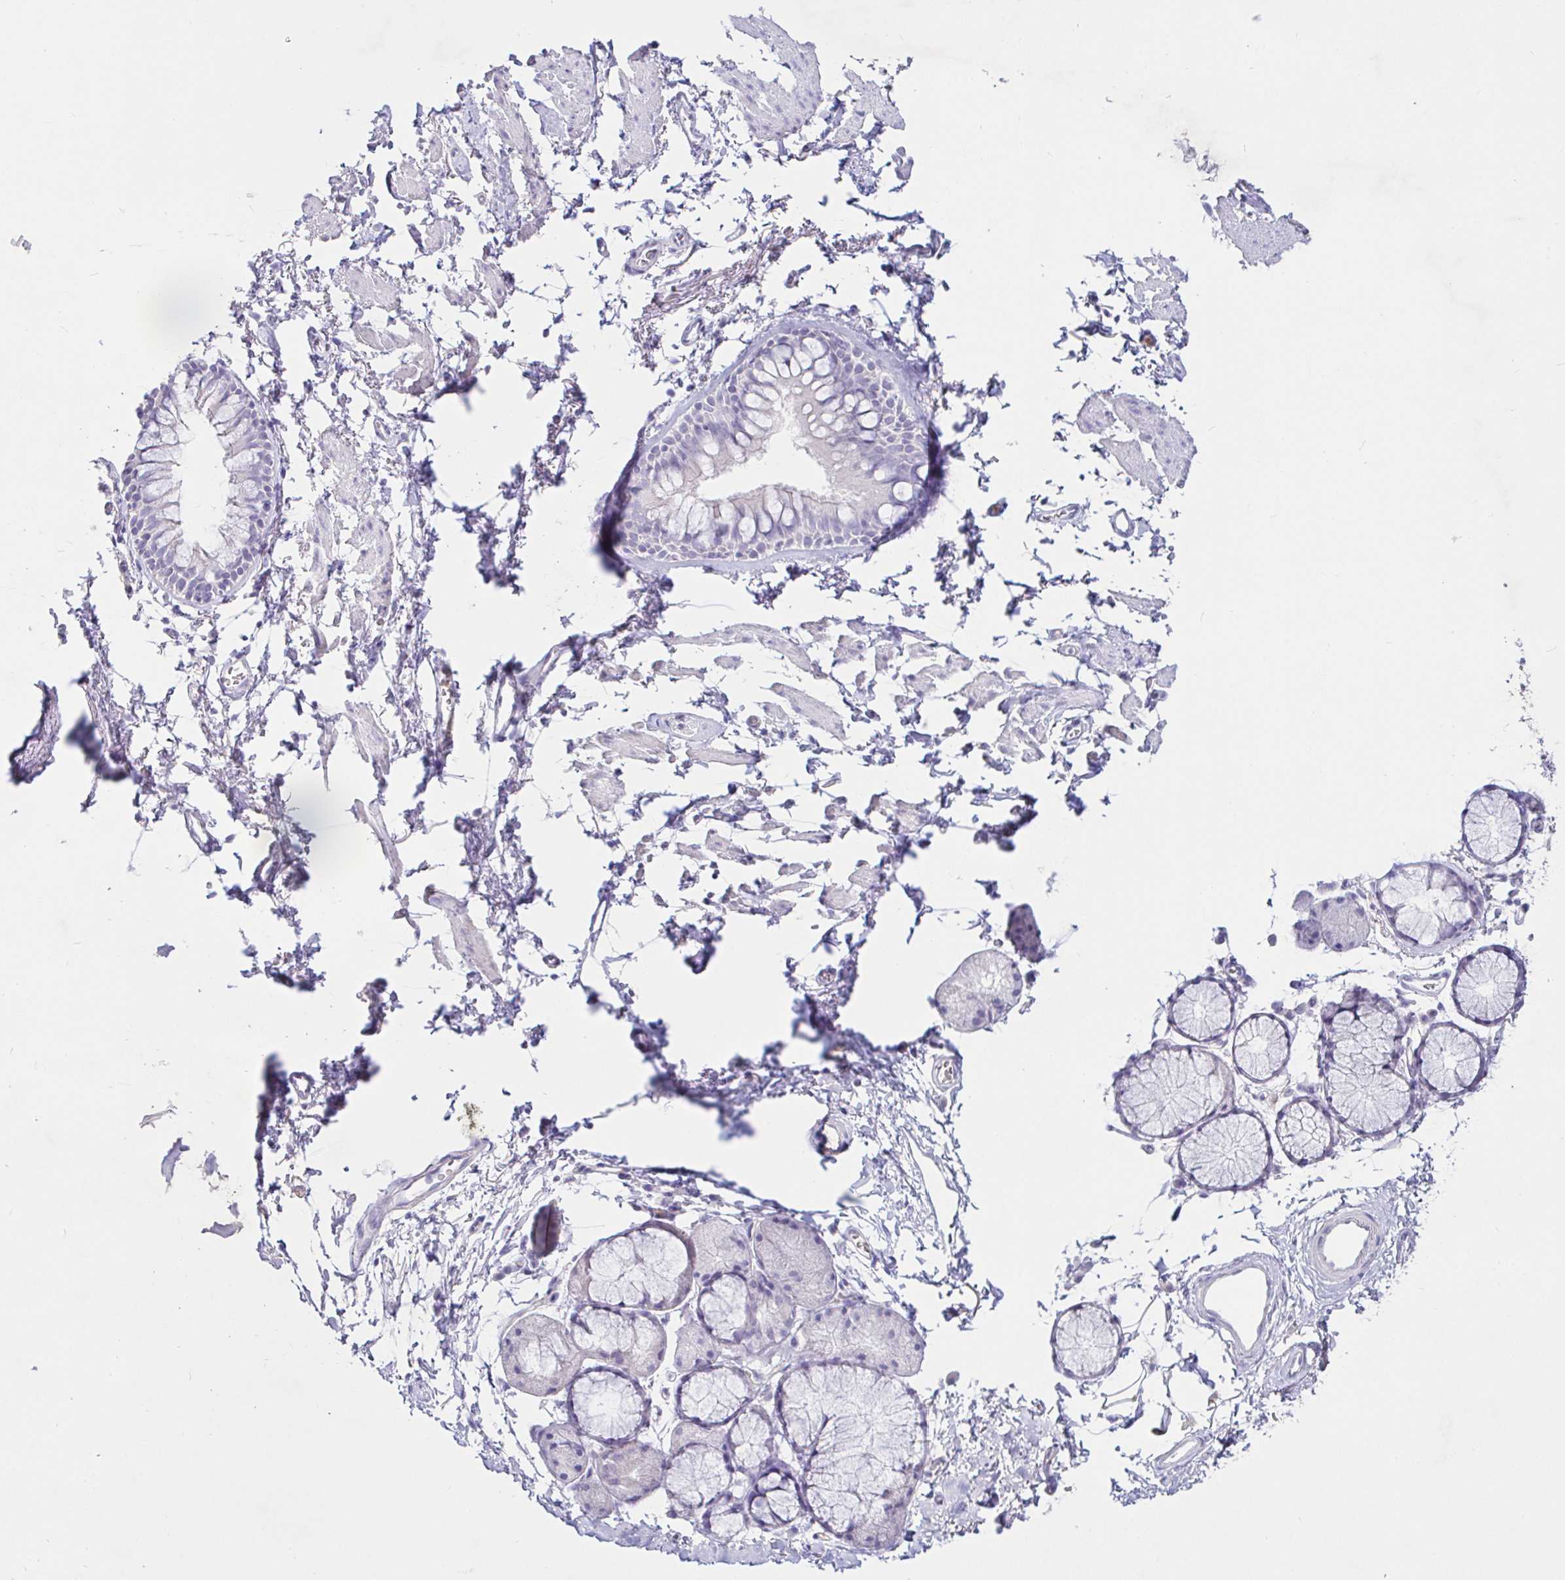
{"staining": {"intensity": "negative", "quantity": "none", "location": "none"}, "tissue": "bronchus", "cell_type": "Respiratory epithelial cells", "image_type": "normal", "snomed": [{"axis": "morphology", "description": "Normal tissue, NOS"}, {"axis": "topography", "description": "Cartilage tissue"}, {"axis": "topography", "description": "Bronchus"}], "caption": "A histopathology image of human bronchus is negative for staining in respiratory epithelial cells. The staining is performed using DAB brown chromogen with nuclei counter-stained in using hematoxylin.", "gene": "SAA2", "patient": {"sex": "female", "age": 79}}